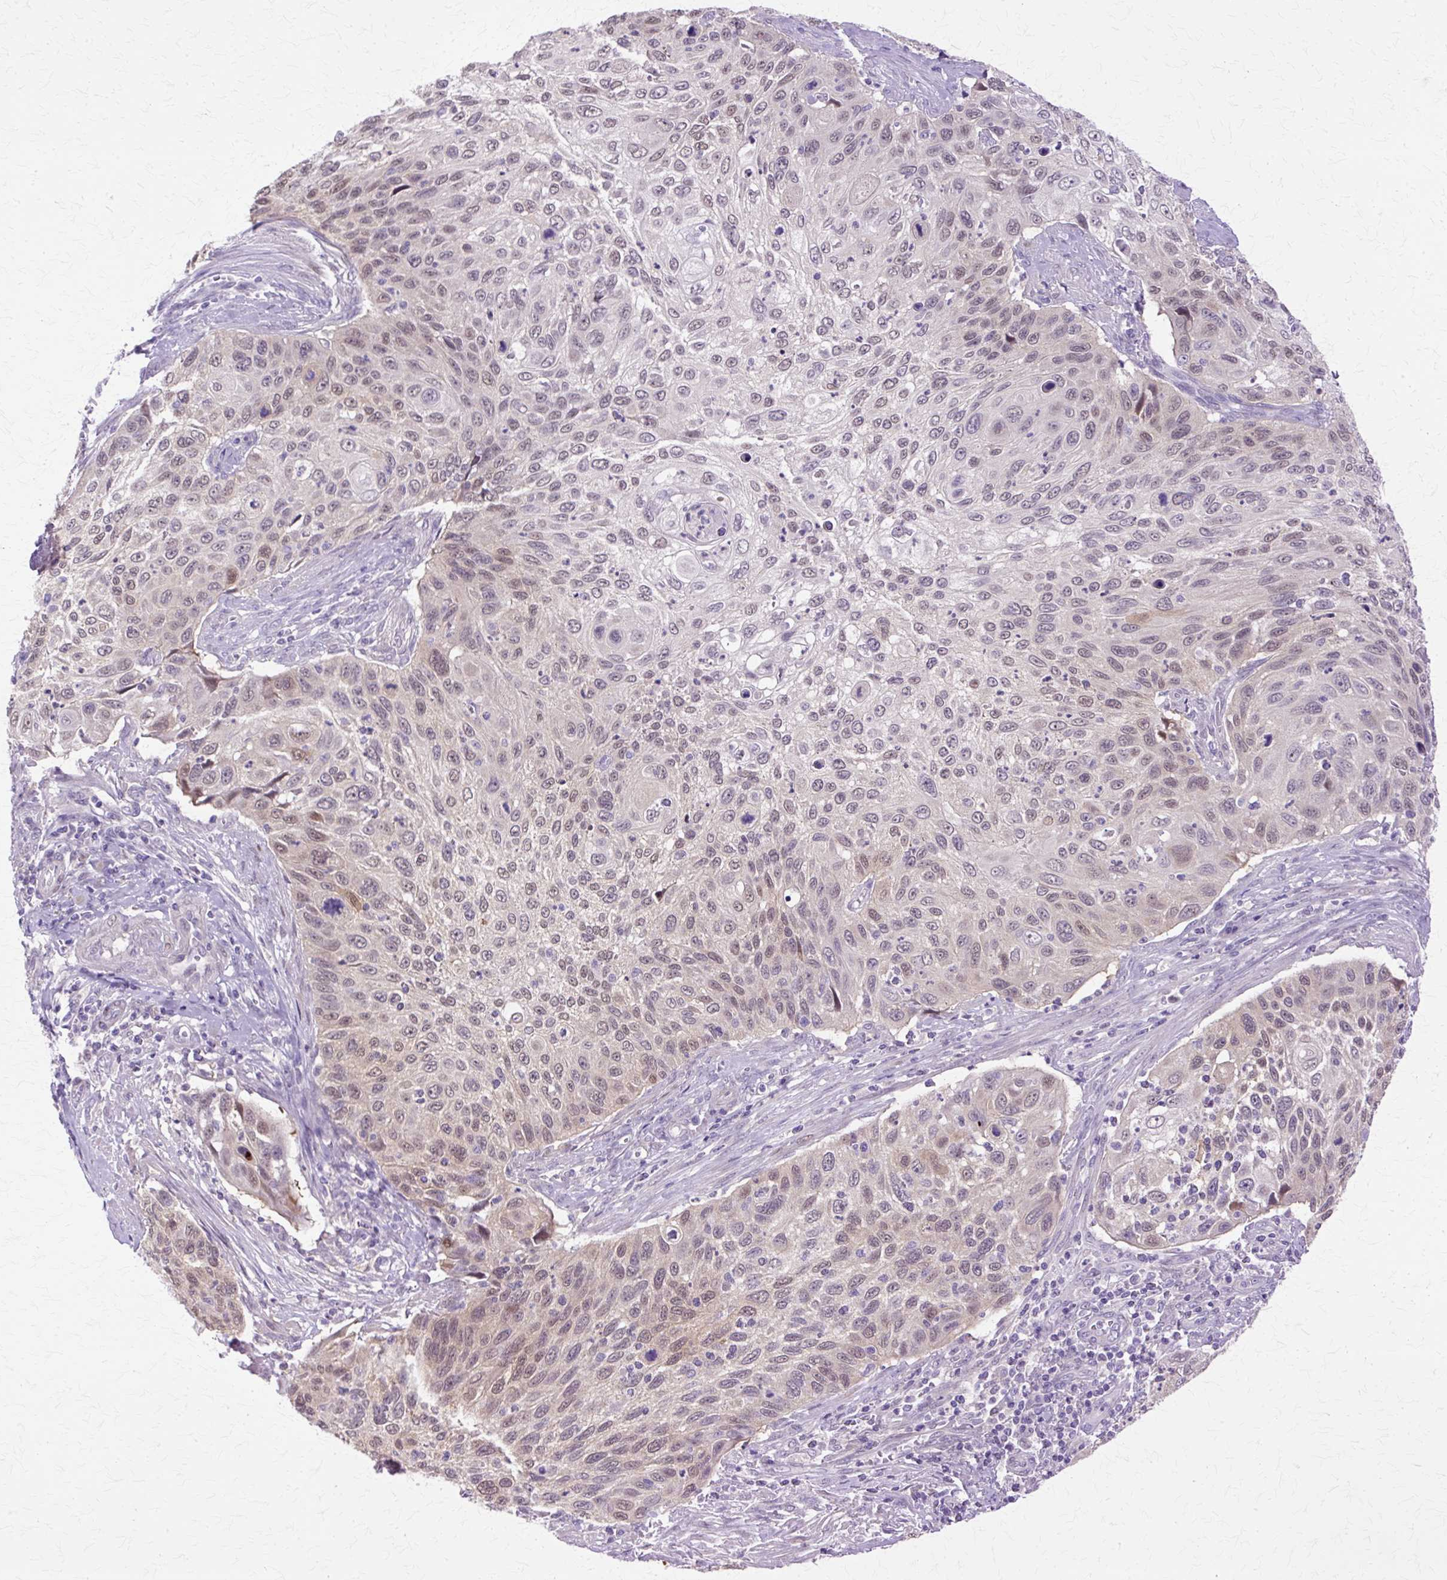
{"staining": {"intensity": "moderate", "quantity": "<25%", "location": "cytoplasmic/membranous,nuclear"}, "tissue": "cervical cancer", "cell_type": "Tumor cells", "image_type": "cancer", "snomed": [{"axis": "morphology", "description": "Squamous cell carcinoma, NOS"}, {"axis": "topography", "description": "Cervix"}], "caption": "A histopathology image of cervical cancer stained for a protein reveals moderate cytoplasmic/membranous and nuclear brown staining in tumor cells. (DAB (3,3'-diaminobenzidine) IHC, brown staining for protein, blue staining for nuclei).", "gene": "HSPA8", "patient": {"sex": "female", "age": 70}}